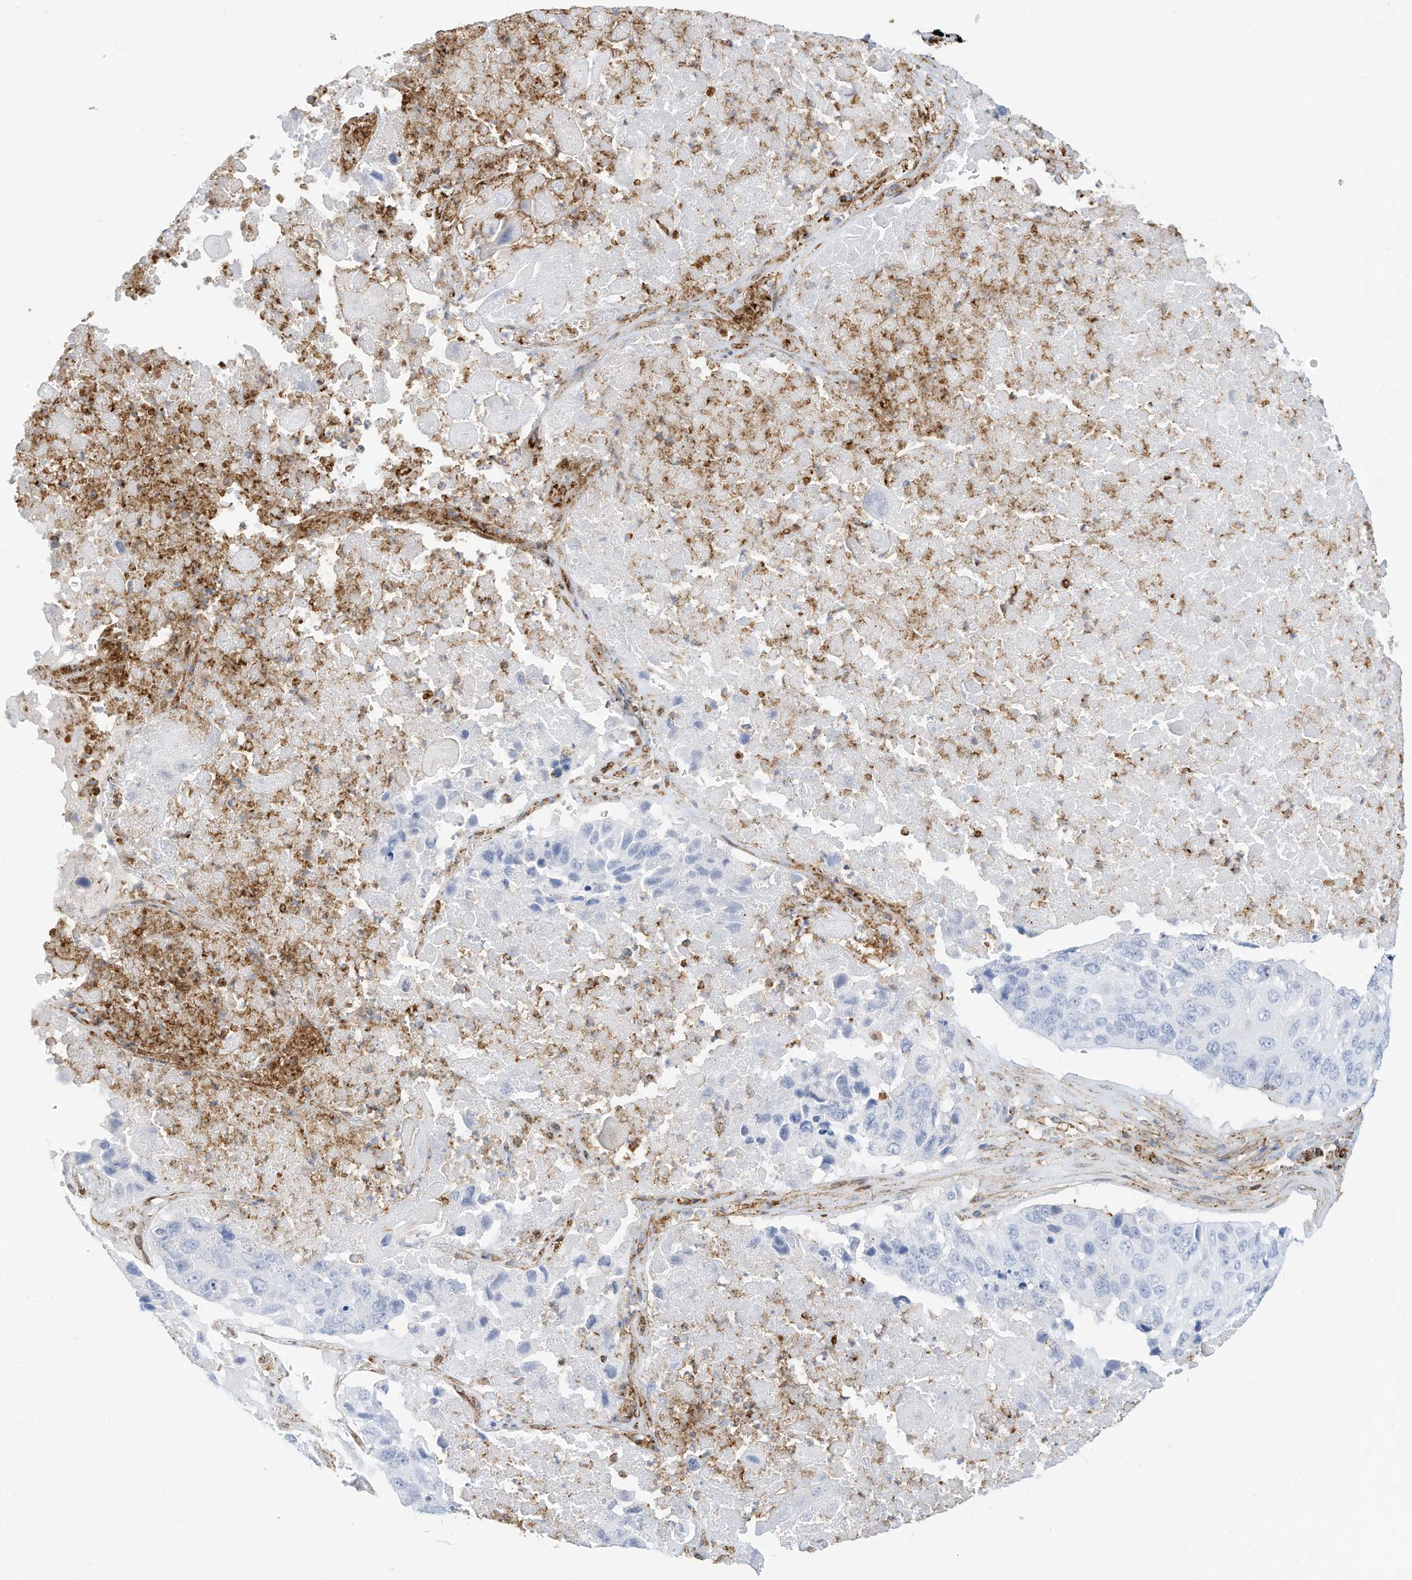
{"staining": {"intensity": "negative", "quantity": "none", "location": "none"}, "tissue": "lung cancer", "cell_type": "Tumor cells", "image_type": "cancer", "snomed": [{"axis": "morphology", "description": "Squamous cell carcinoma, NOS"}, {"axis": "topography", "description": "Lung"}], "caption": "IHC histopathology image of human lung cancer stained for a protein (brown), which displays no staining in tumor cells.", "gene": "TXNDC9", "patient": {"sex": "male", "age": 61}}